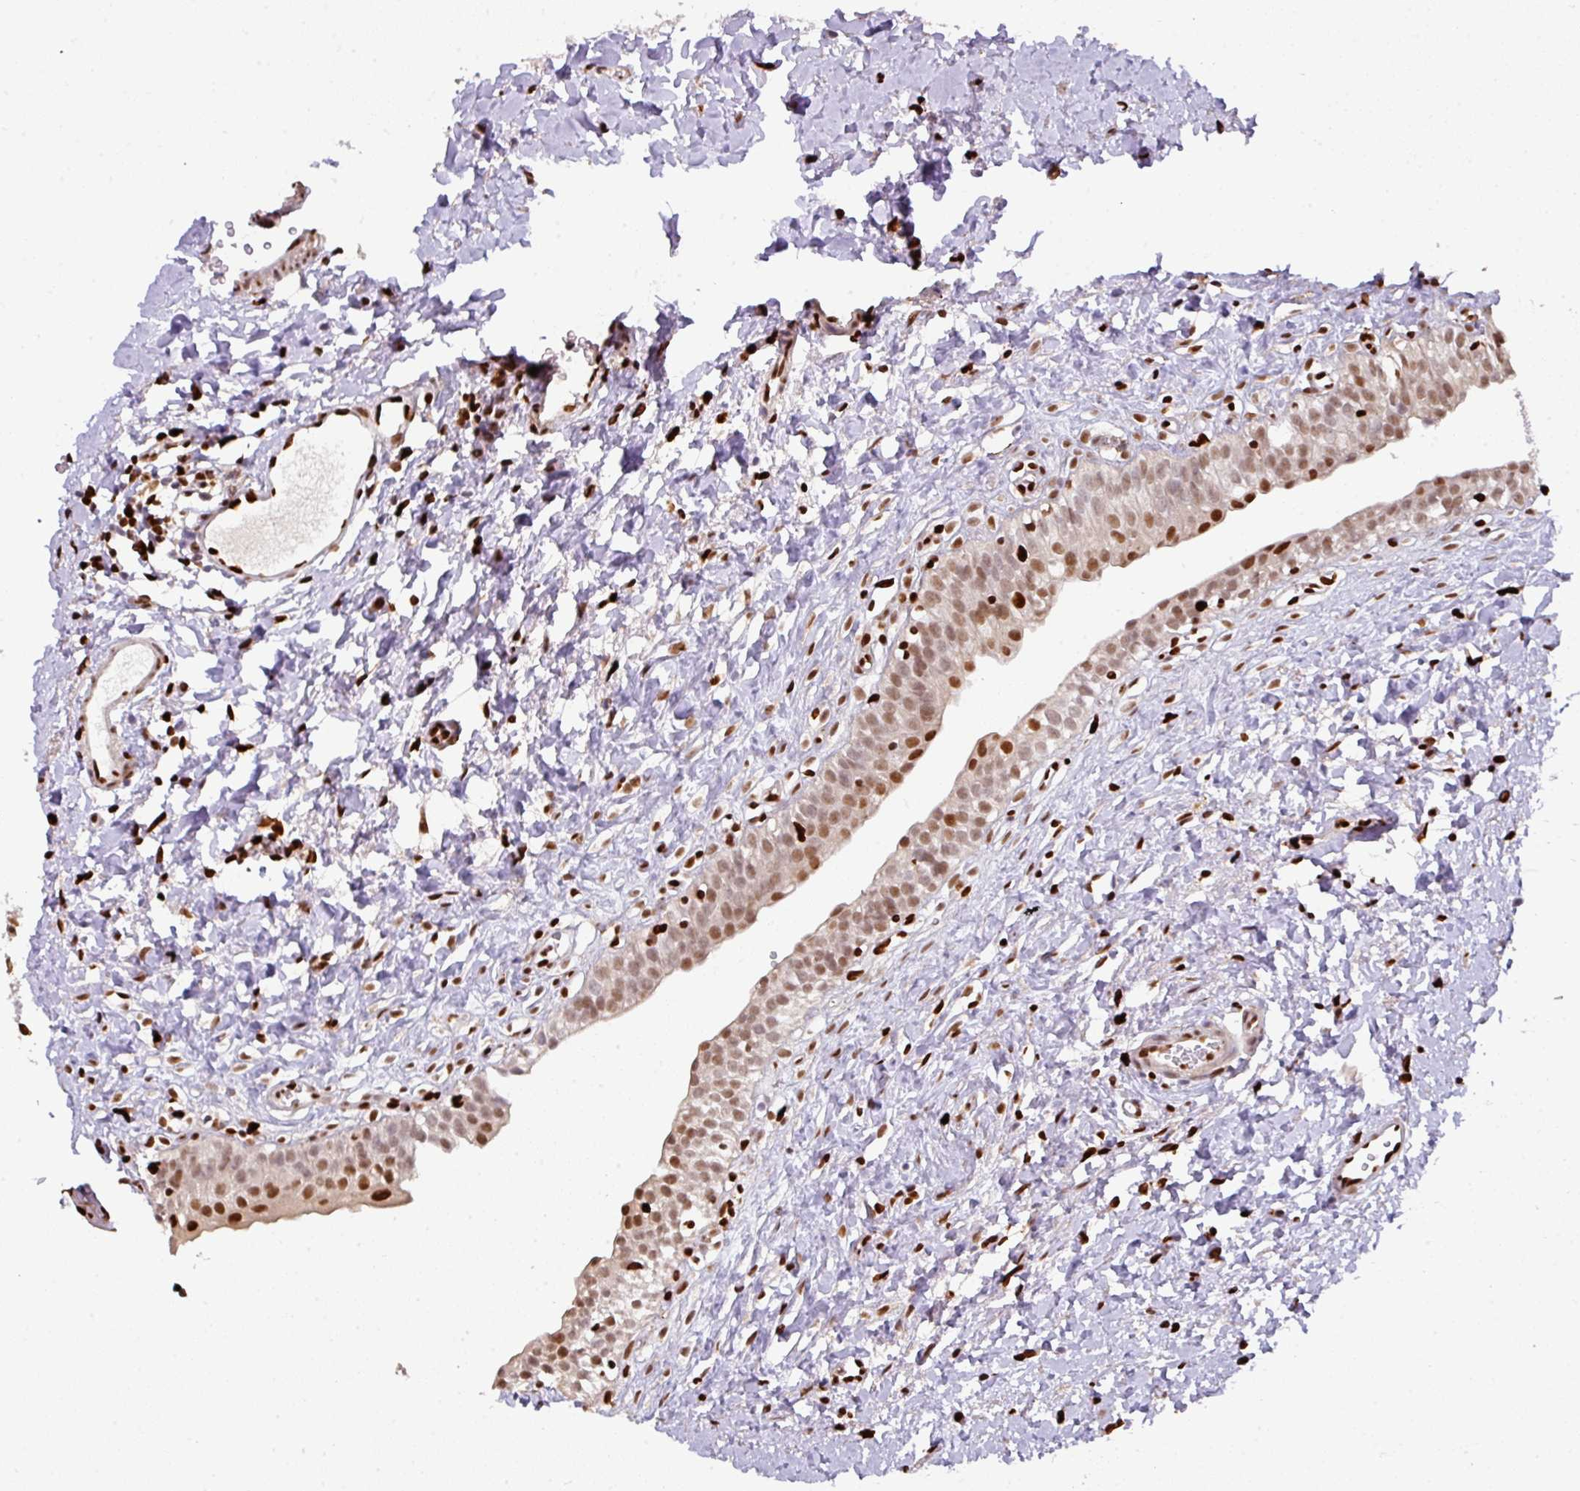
{"staining": {"intensity": "strong", "quantity": "<25%", "location": "nuclear"}, "tissue": "urinary bladder", "cell_type": "Urothelial cells", "image_type": "normal", "snomed": [{"axis": "morphology", "description": "Normal tissue, NOS"}, {"axis": "topography", "description": "Urinary bladder"}], "caption": "Immunohistochemical staining of normal urinary bladder displays medium levels of strong nuclear expression in approximately <25% of urothelial cells.", "gene": "SAMHD1", "patient": {"sex": "male", "age": 51}}